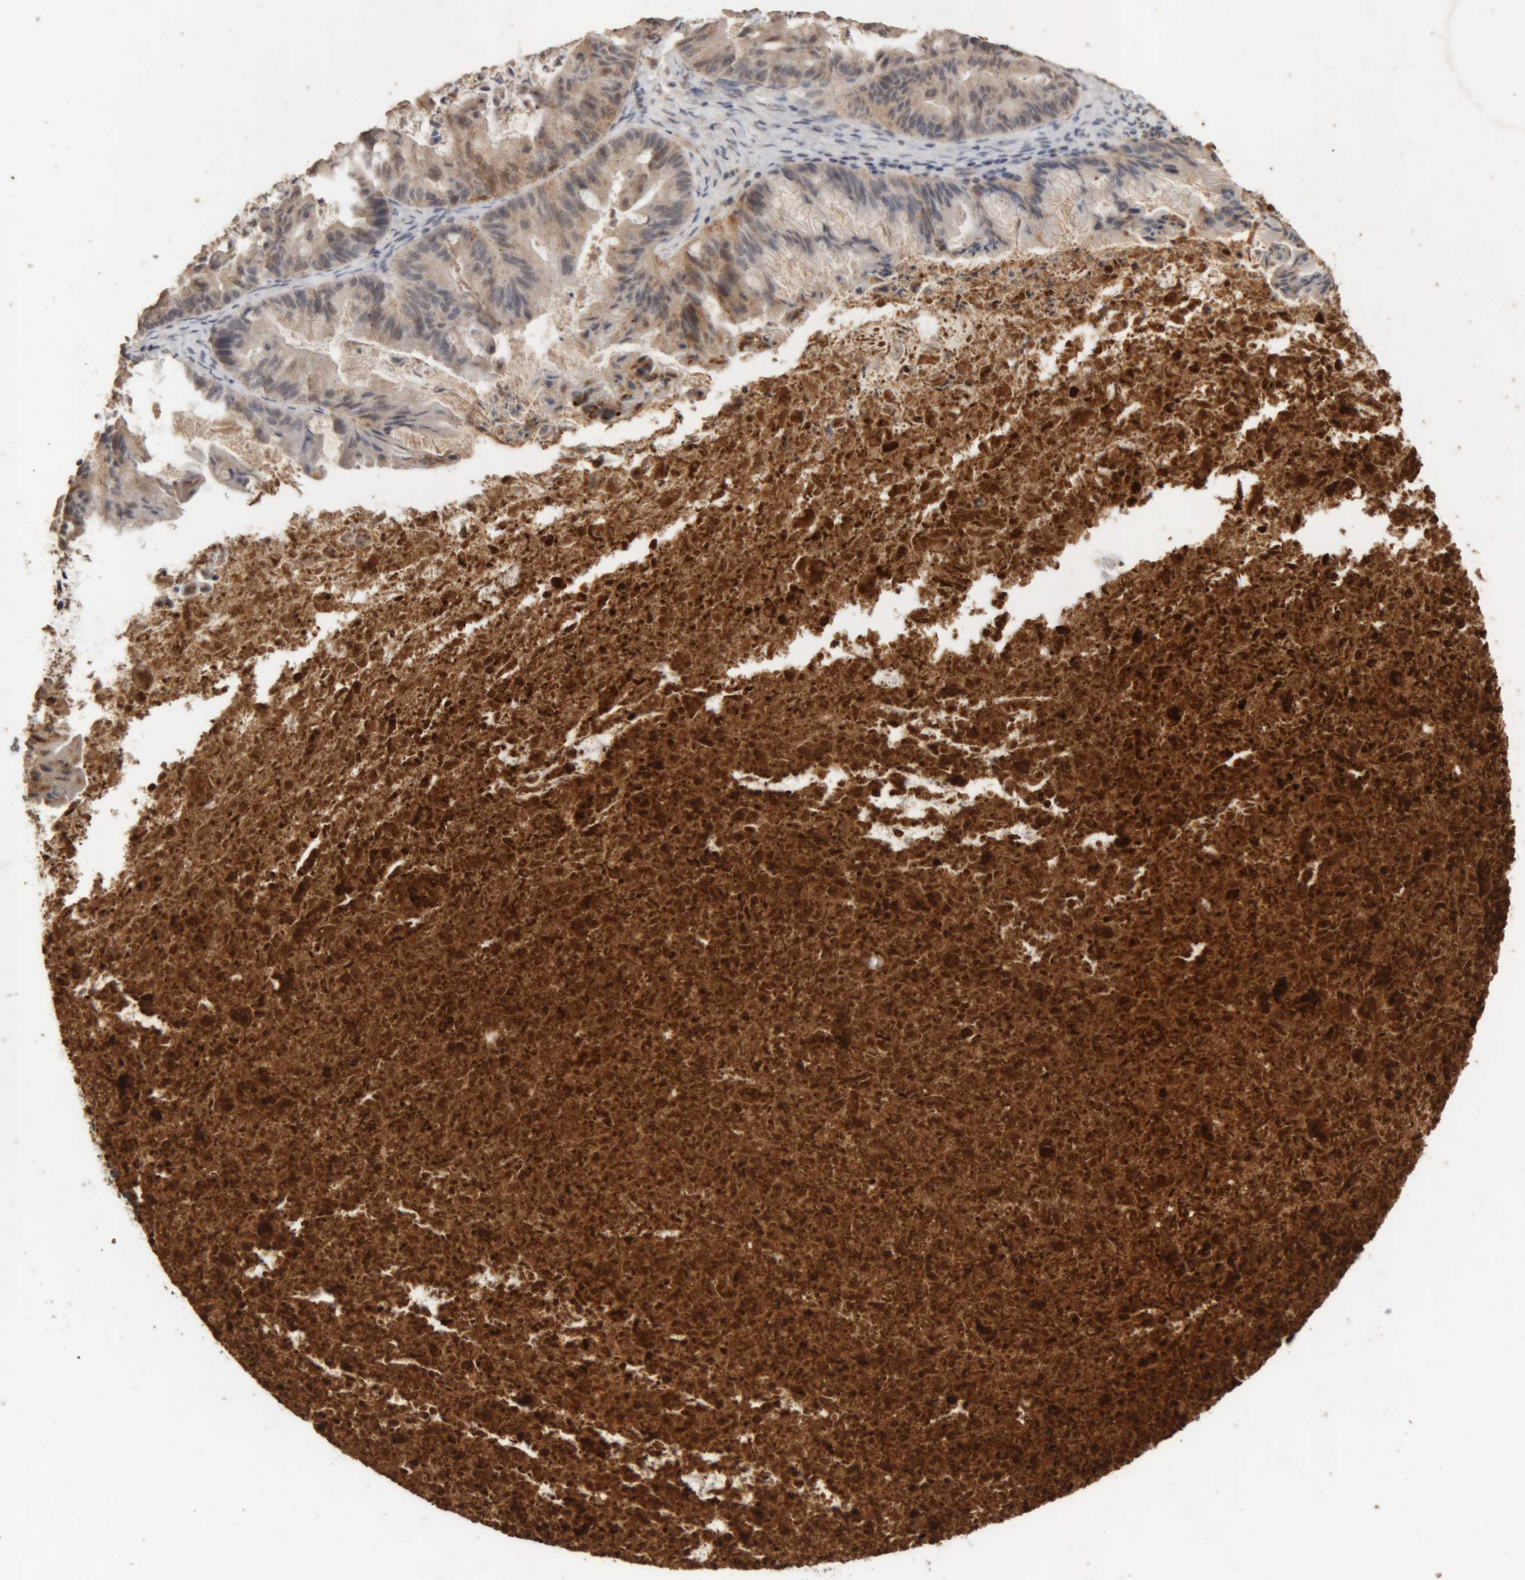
{"staining": {"intensity": "moderate", "quantity": "<25%", "location": "cytoplasmic/membranous"}, "tissue": "ovarian cancer", "cell_type": "Tumor cells", "image_type": "cancer", "snomed": [{"axis": "morphology", "description": "Cystadenocarcinoma, mucinous, NOS"}, {"axis": "topography", "description": "Ovary"}], "caption": "Ovarian cancer (mucinous cystadenocarcinoma) was stained to show a protein in brown. There is low levels of moderate cytoplasmic/membranous positivity in approximately <25% of tumor cells.", "gene": "ARSA", "patient": {"sex": "female", "age": 37}}